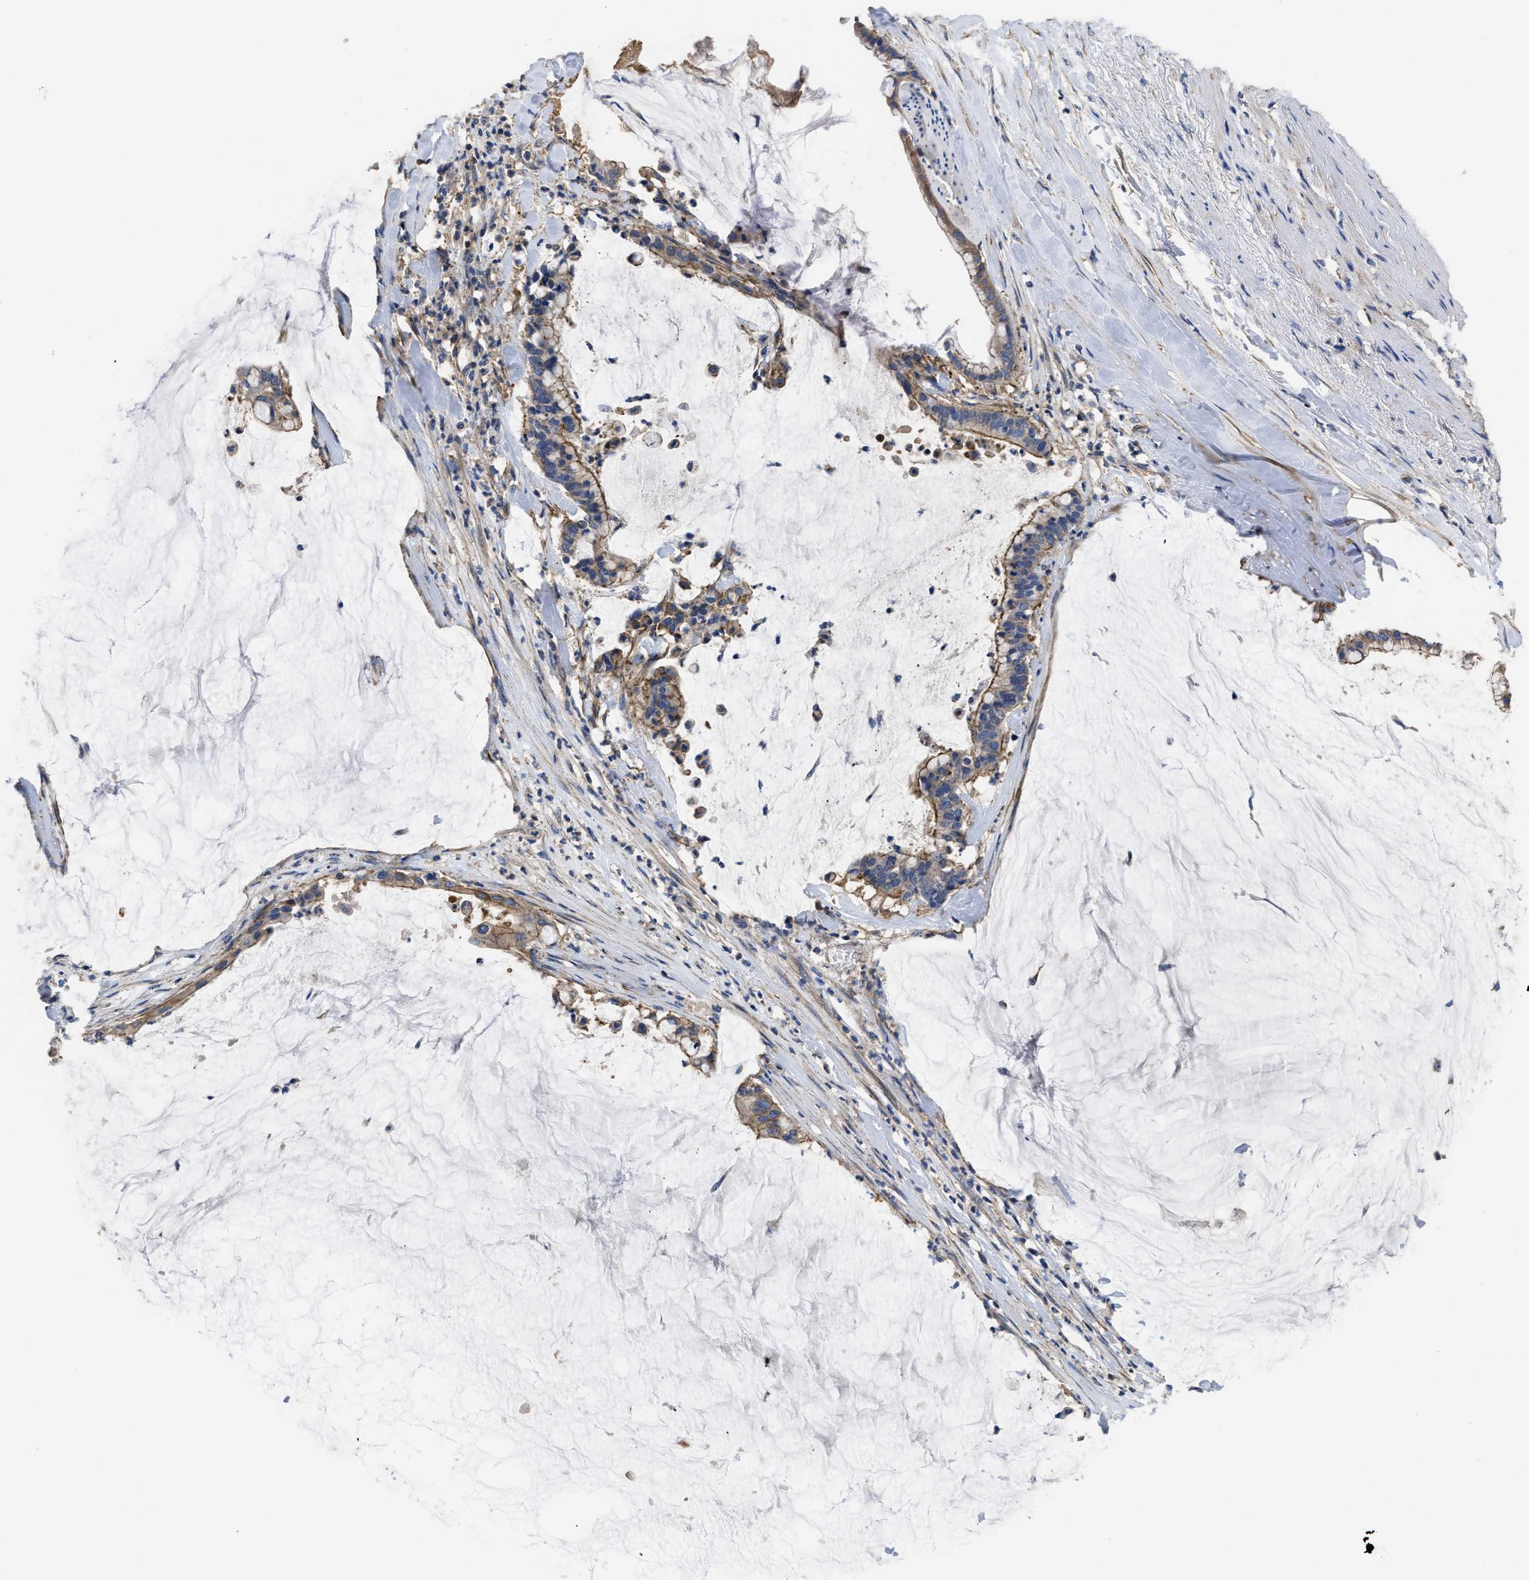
{"staining": {"intensity": "weak", "quantity": ">75%", "location": "cytoplasmic/membranous"}, "tissue": "pancreatic cancer", "cell_type": "Tumor cells", "image_type": "cancer", "snomed": [{"axis": "morphology", "description": "Adenocarcinoma, NOS"}, {"axis": "topography", "description": "Pancreas"}], "caption": "Pancreatic adenocarcinoma tissue exhibits weak cytoplasmic/membranous positivity in approximately >75% of tumor cells (DAB IHC with brightfield microscopy, high magnification).", "gene": "USP4", "patient": {"sex": "male", "age": 41}}